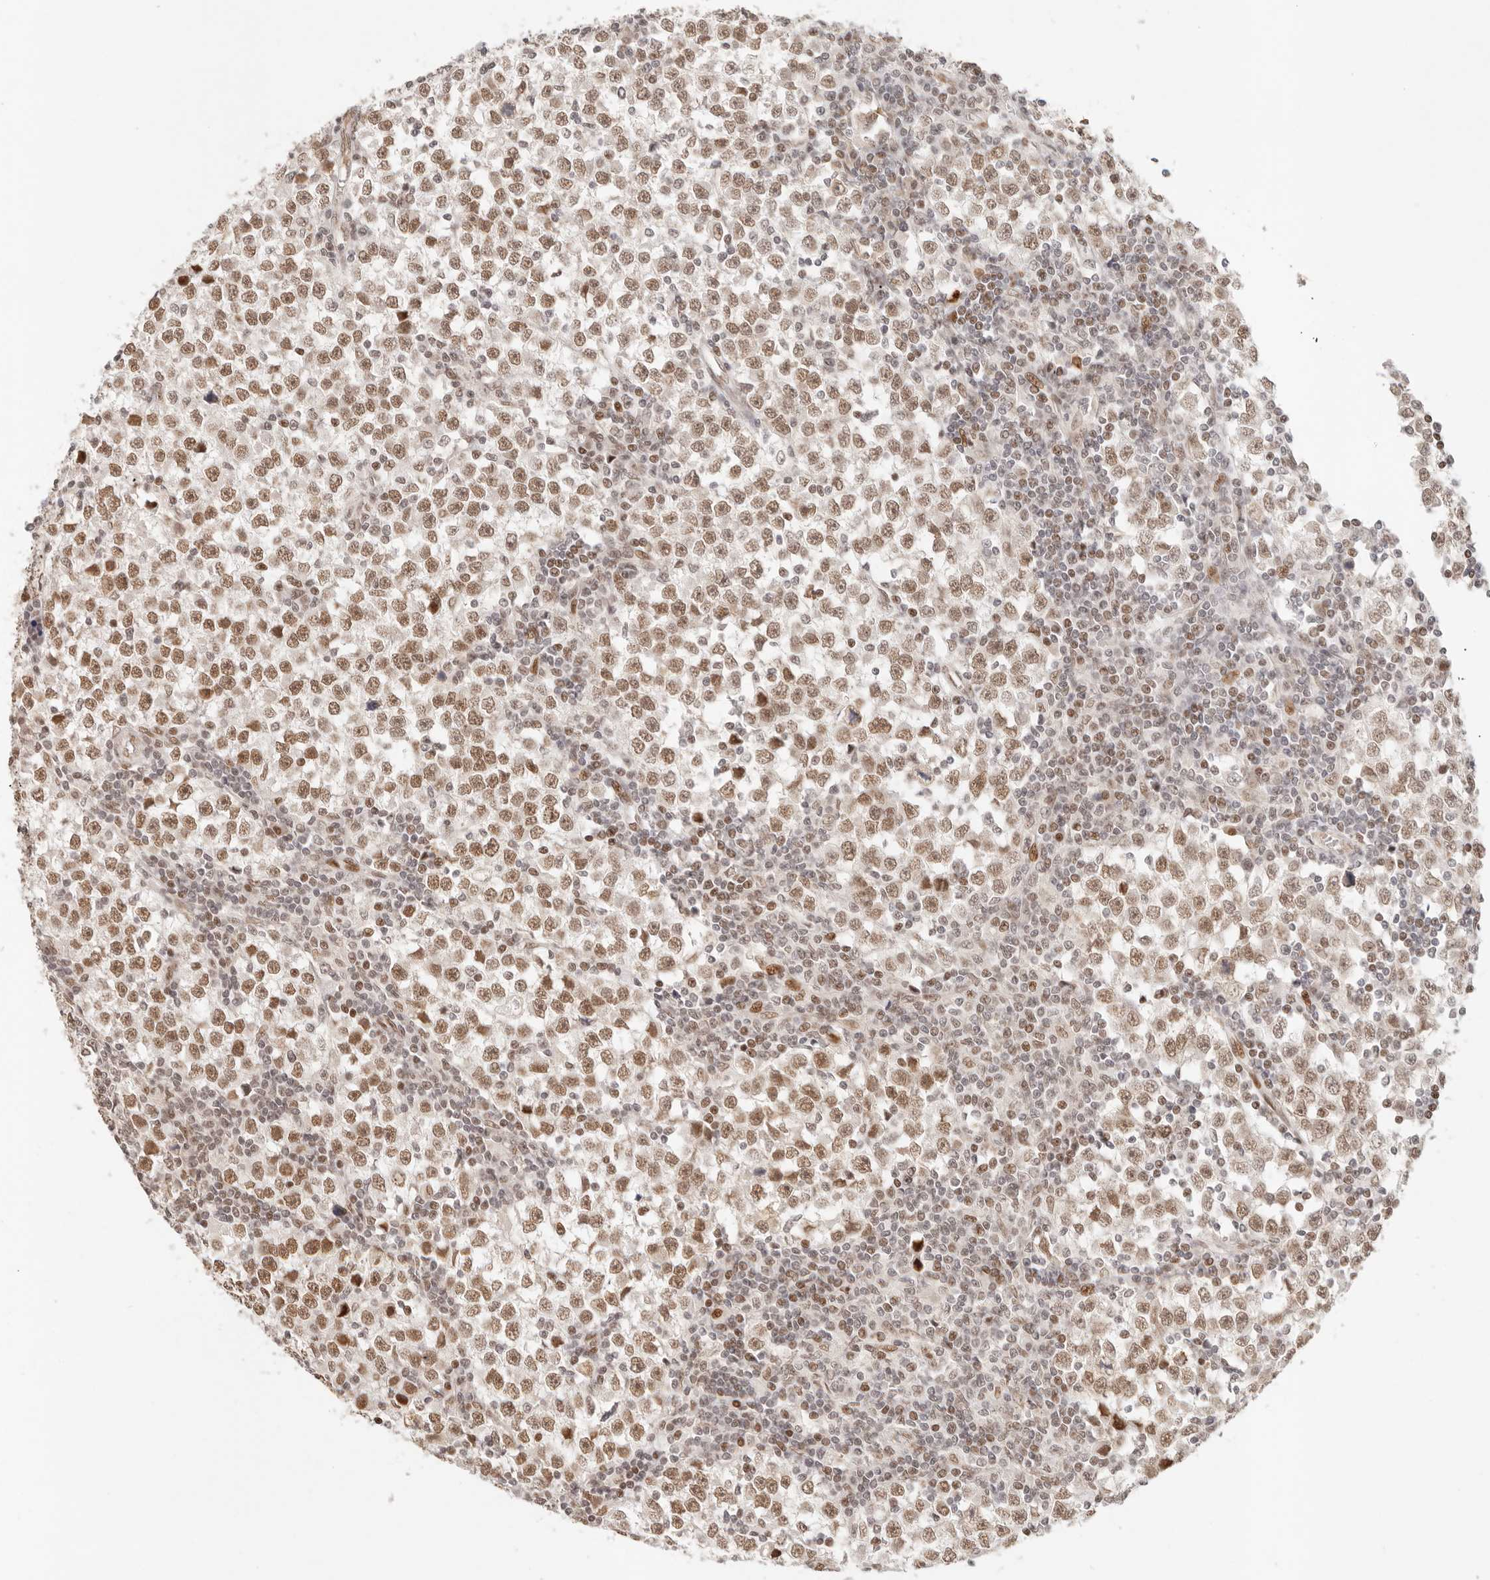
{"staining": {"intensity": "moderate", "quantity": ">75%", "location": "nuclear"}, "tissue": "testis cancer", "cell_type": "Tumor cells", "image_type": "cancer", "snomed": [{"axis": "morphology", "description": "Seminoma, NOS"}, {"axis": "topography", "description": "Testis"}], "caption": "Moderate nuclear protein positivity is appreciated in about >75% of tumor cells in testis cancer (seminoma). (Stains: DAB in brown, nuclei in blue, Microscopy: brightfield microscopy at high magnification).", "gene": "HOXC5", "patient": {"sex": "male", "age": 65}}